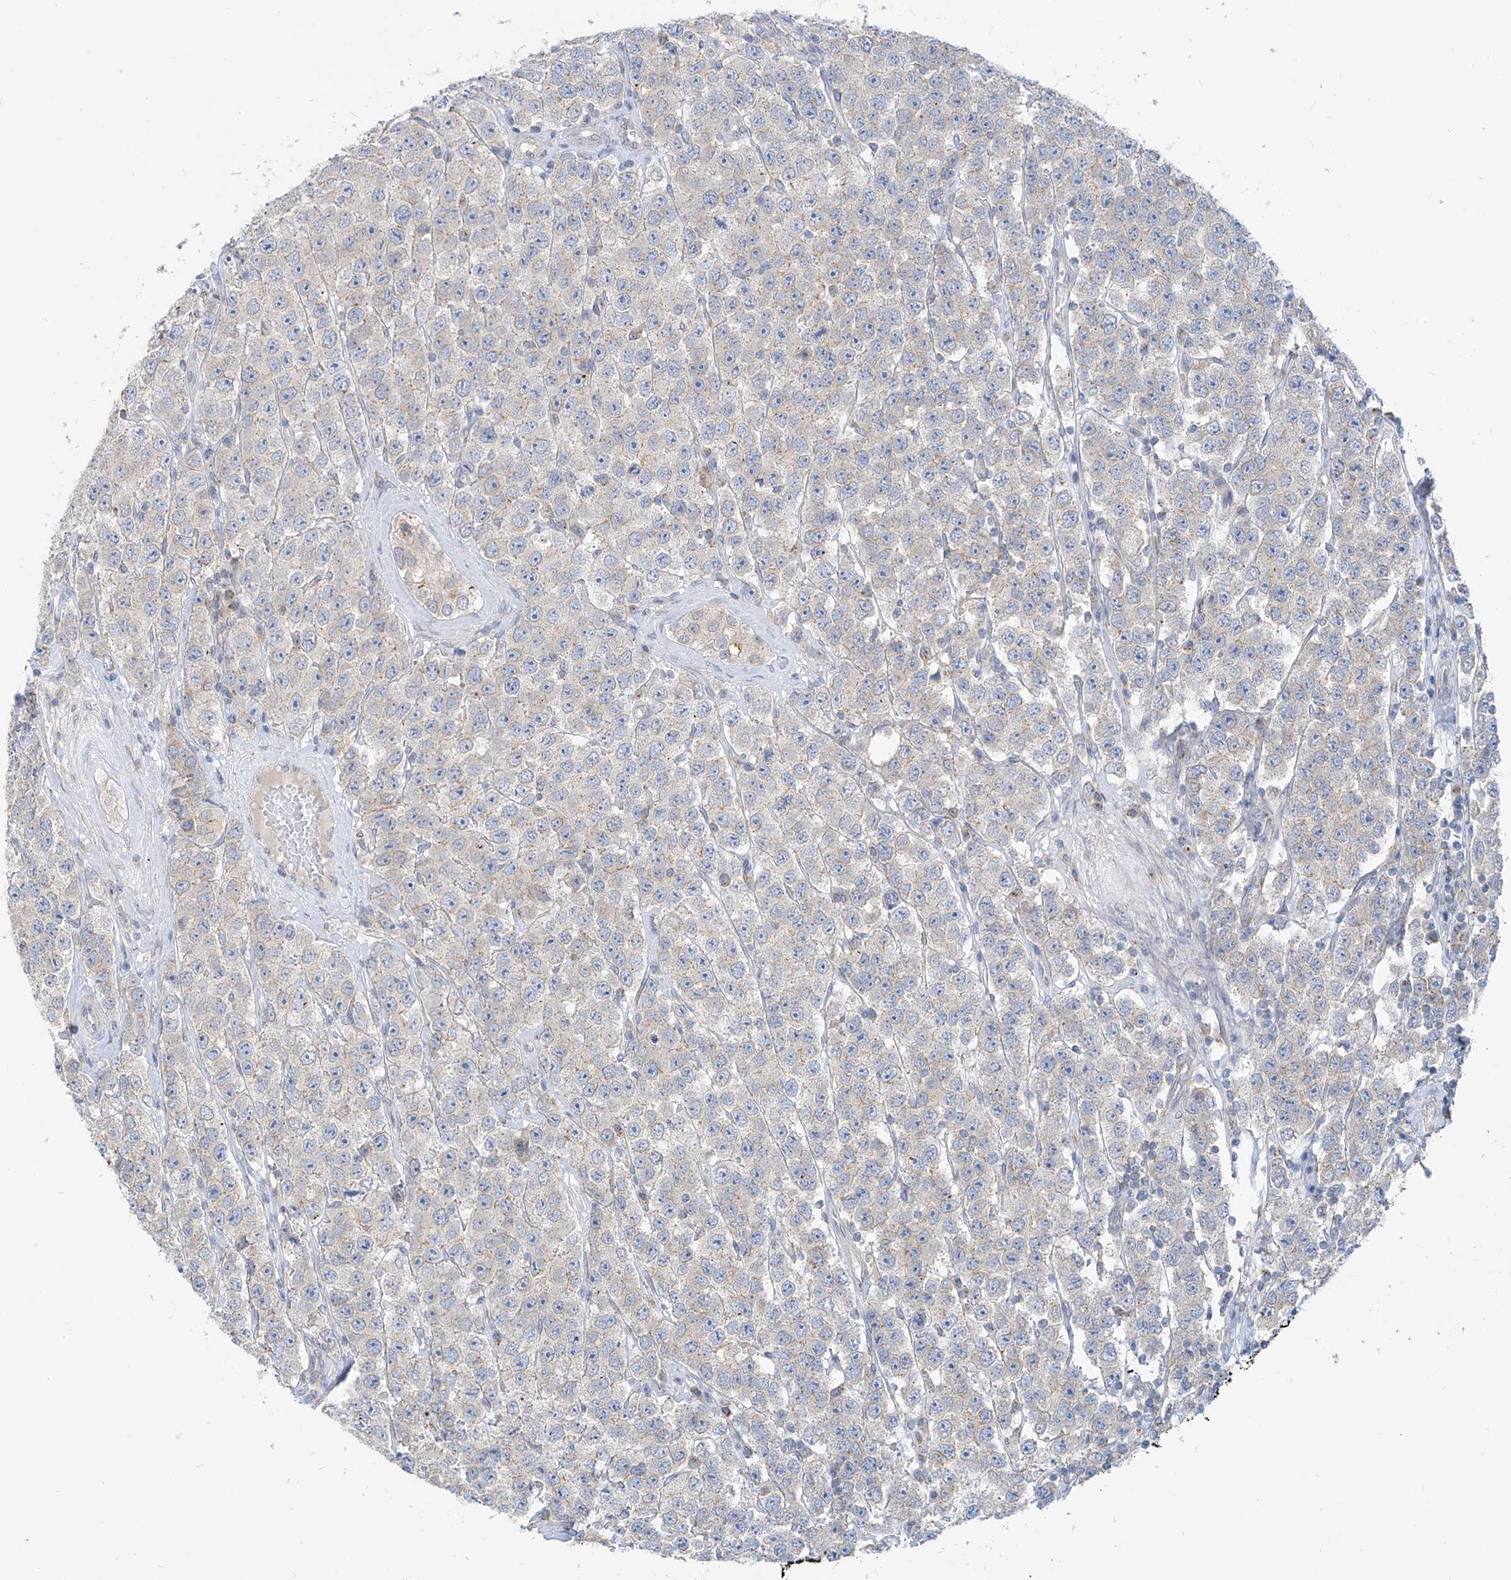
{"staining": {"intensity": "weak", "quantity": "<25%", "location": "cytoplasmic/membranous"}, "tissue": "testis cancer", "cell_type": "Tumor cells", "image_type": "cancer", "snomed": [{"axis": "morphology", "description": "Seminoma, NOS"}, {"axis": "topography", "description": "Testis"}], "caption": "Micrograph shows no significant protein staining in tumor cells of testis seminoma. (Stains: DAB immunohistochemistry with hematoxylin counter stain, Microscopy: brightfield microscopy at high magnification).", "gene": "KRTAP25-1", "patient": {"sex": "male", "age": 28}}